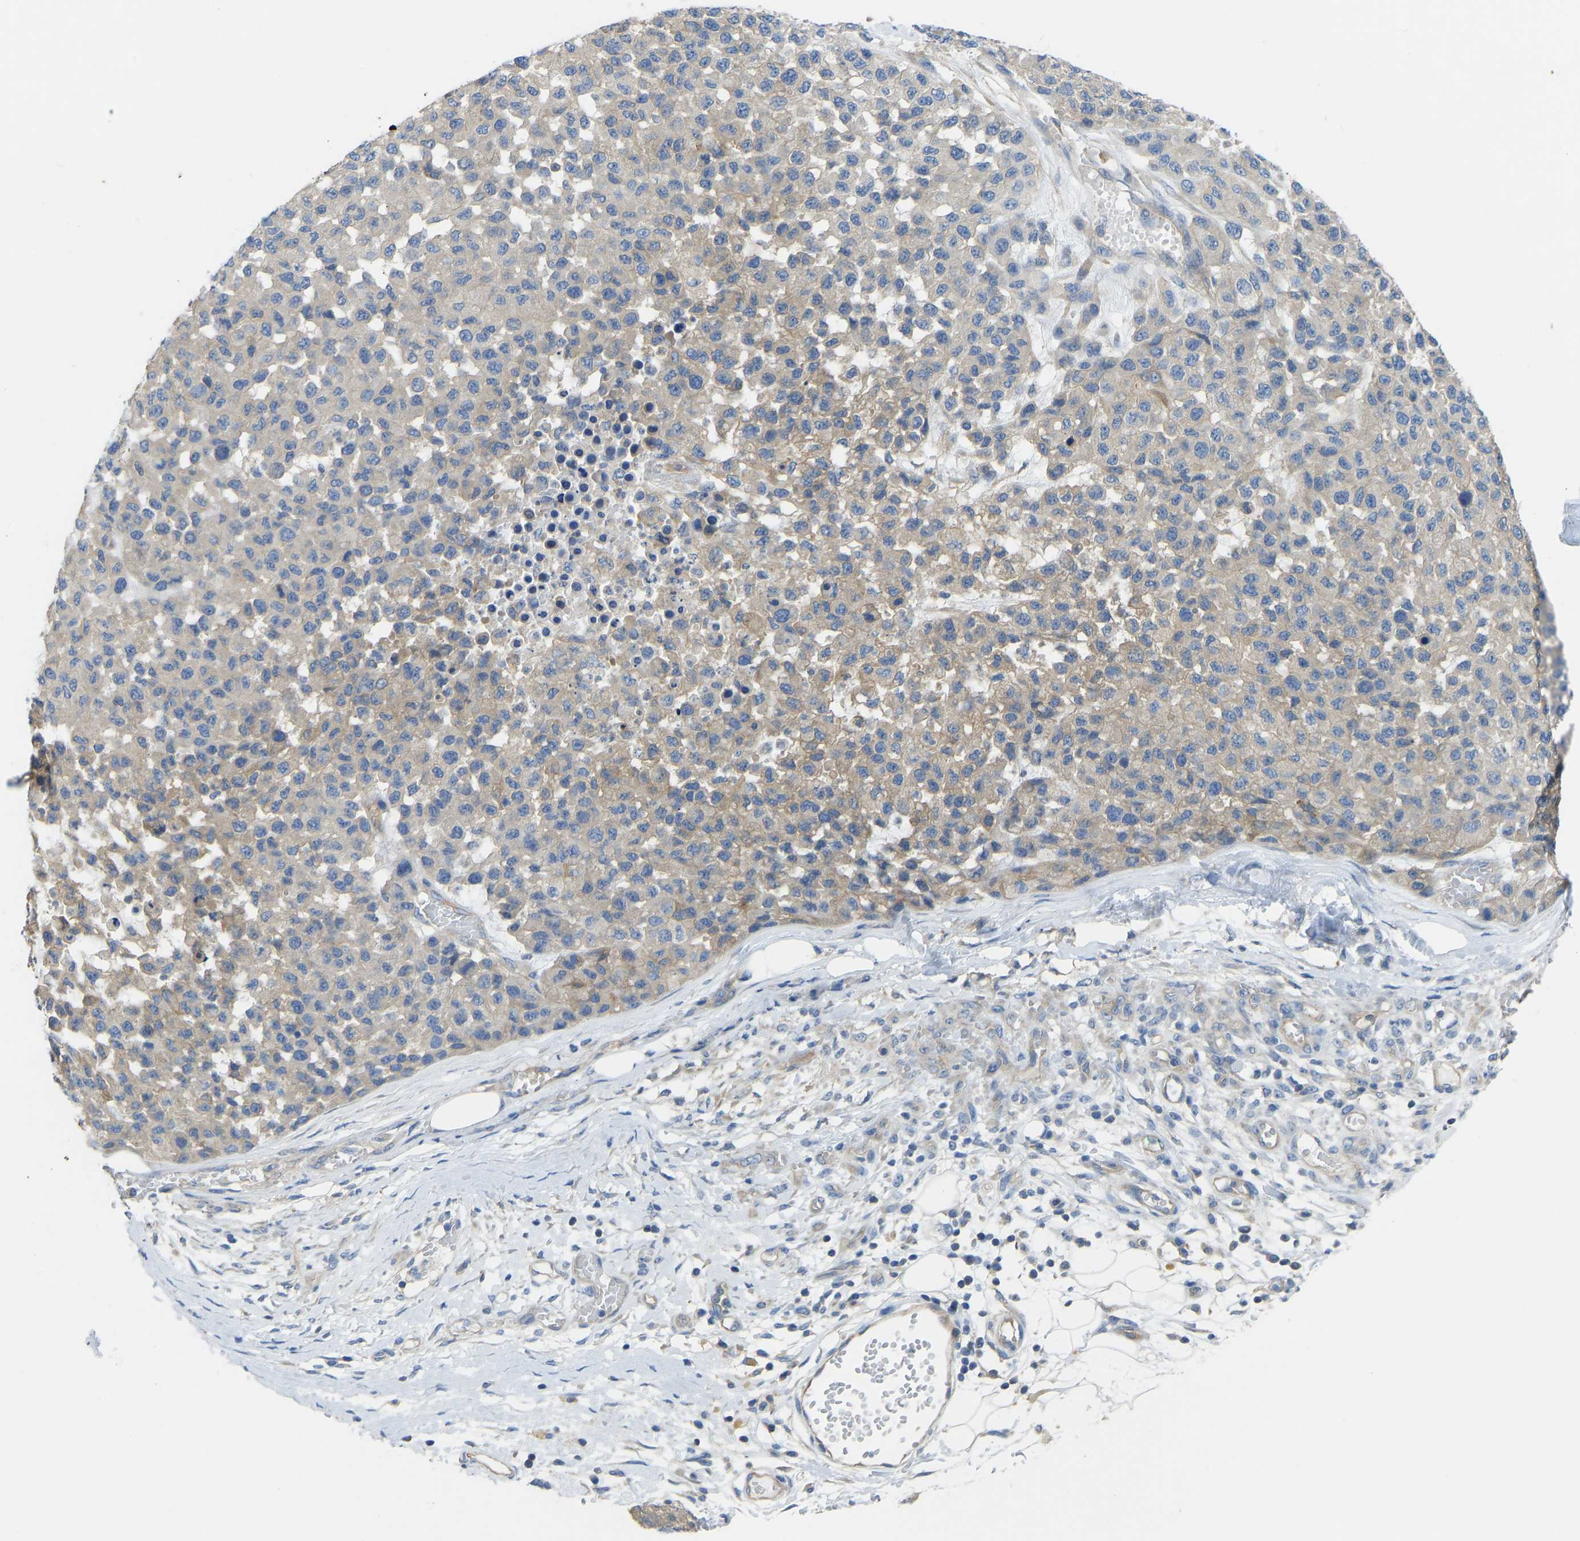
{"staining": {"intensity": "weak", "quantity": "<25%", "location": "cytoplasmic/membranous"}, "tissue": "melanoma", "cell_type": "Tumor cells", "image_type": "cancer", "snomed": [{"axis": "morphology", "description": "Malignant melanoma, NOS"}, {"axis": "topography", "description": "Skin"}], "caption": "Immunohistochemical staining of human melanoma reveals no significant staining in tumor cells.", "gene": "PPP3CA", "patient": {"sex": "male", "age": 62}}